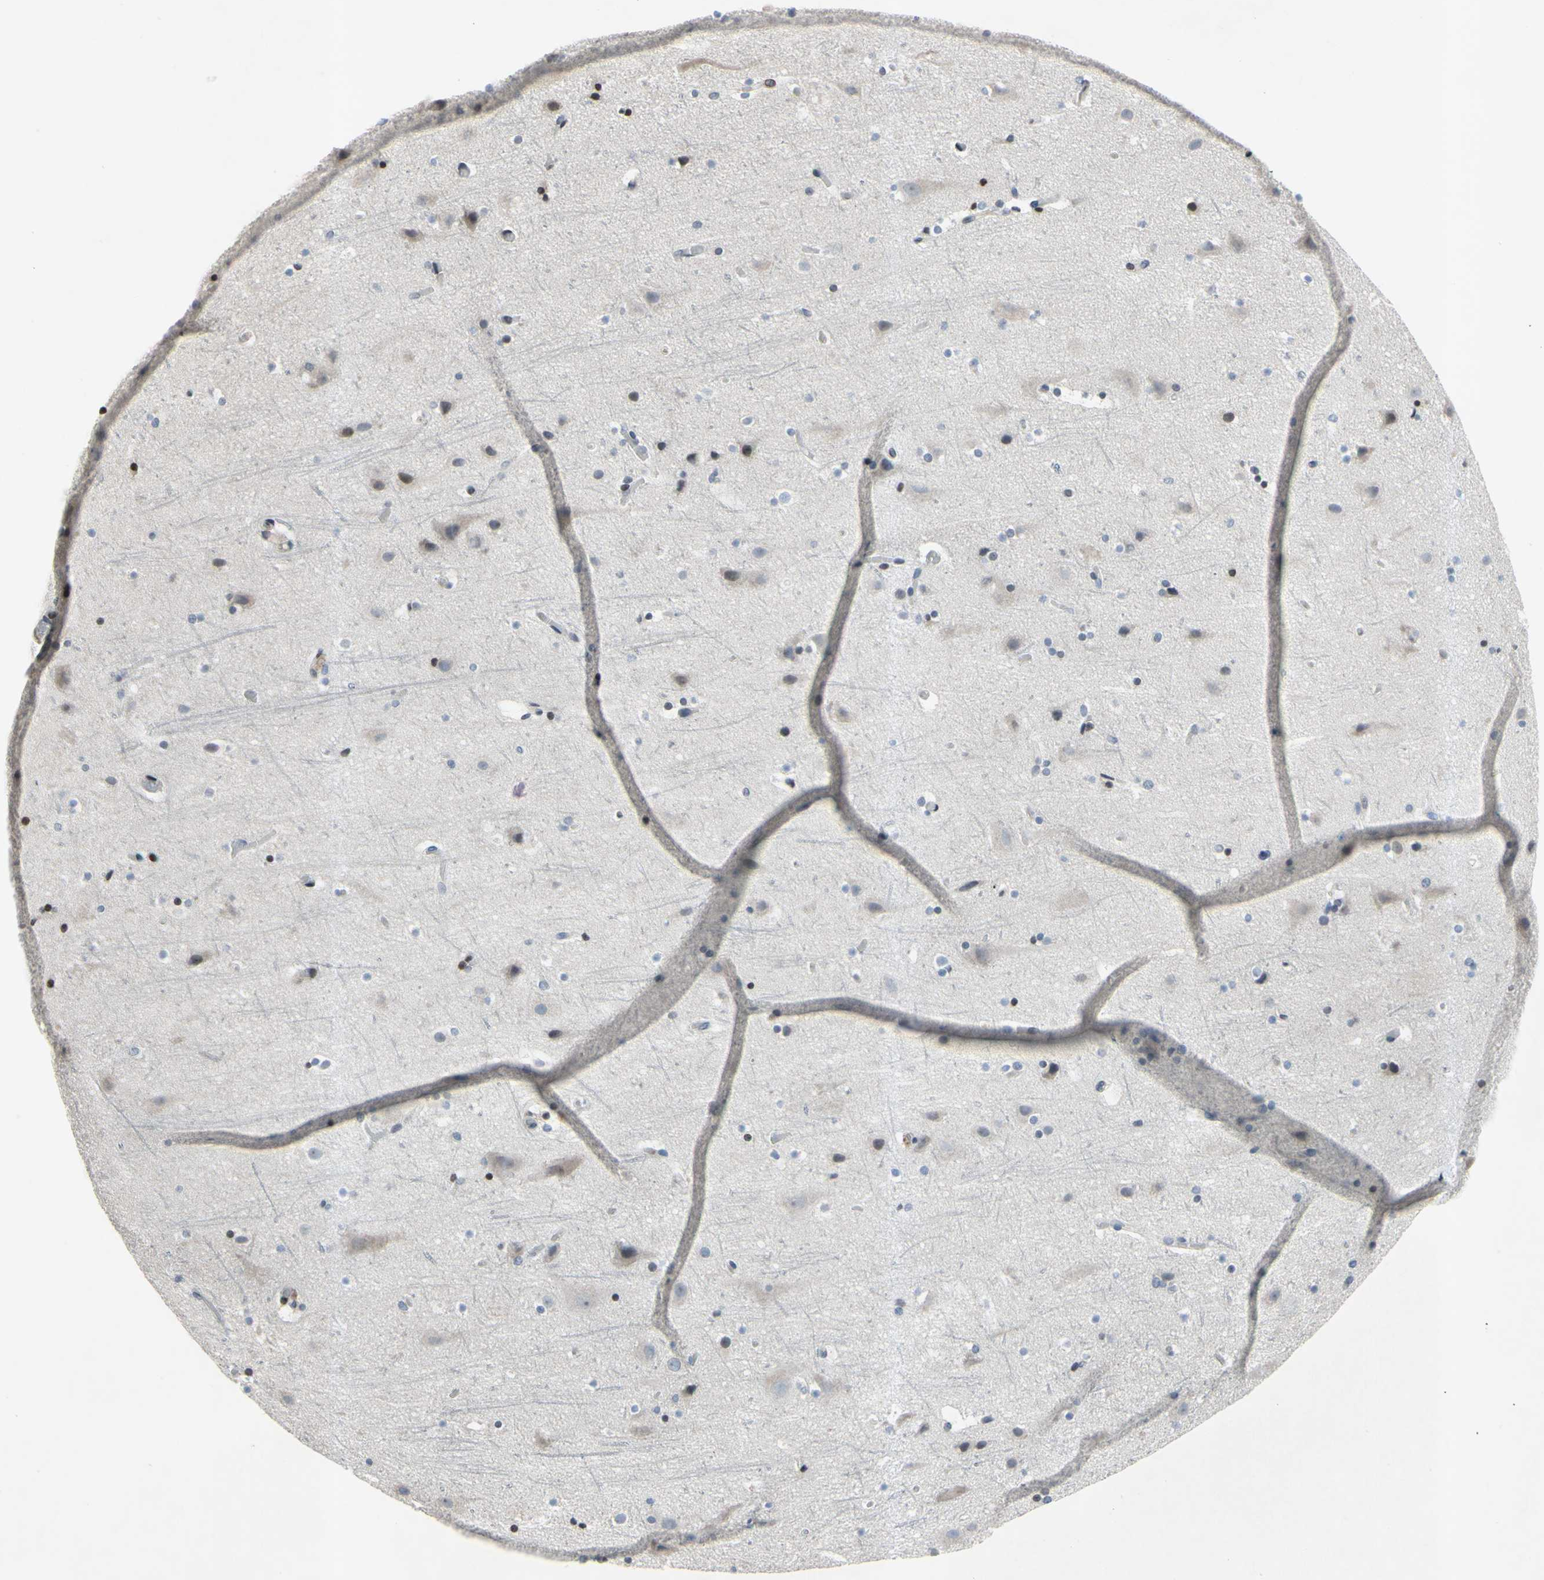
{"staining": {"intensity": "negative", "quantity": "none", "location": "none"}, "tissue": "cerebral cortex", "cell_type": "Endothelial cells", "image_type": "normal", "snomed": [{"axis": "morphology", "description": "Normal tissue, NOS"}, {"axis": "topography", "description": "Cerebral cortex"}], "caption": "IHC of unremarkable cerebral cortex demonstrates no positivity in endothelial cells. Brightfield microscopy of immunohistochemistry (IHC) stained with DAB (3,3'-diaminobenzidine) (brown) and hematoxylin (blue), captured at high magnification.", "gene": "ARG1", "patient": {"sex": "male", "age": 45}}